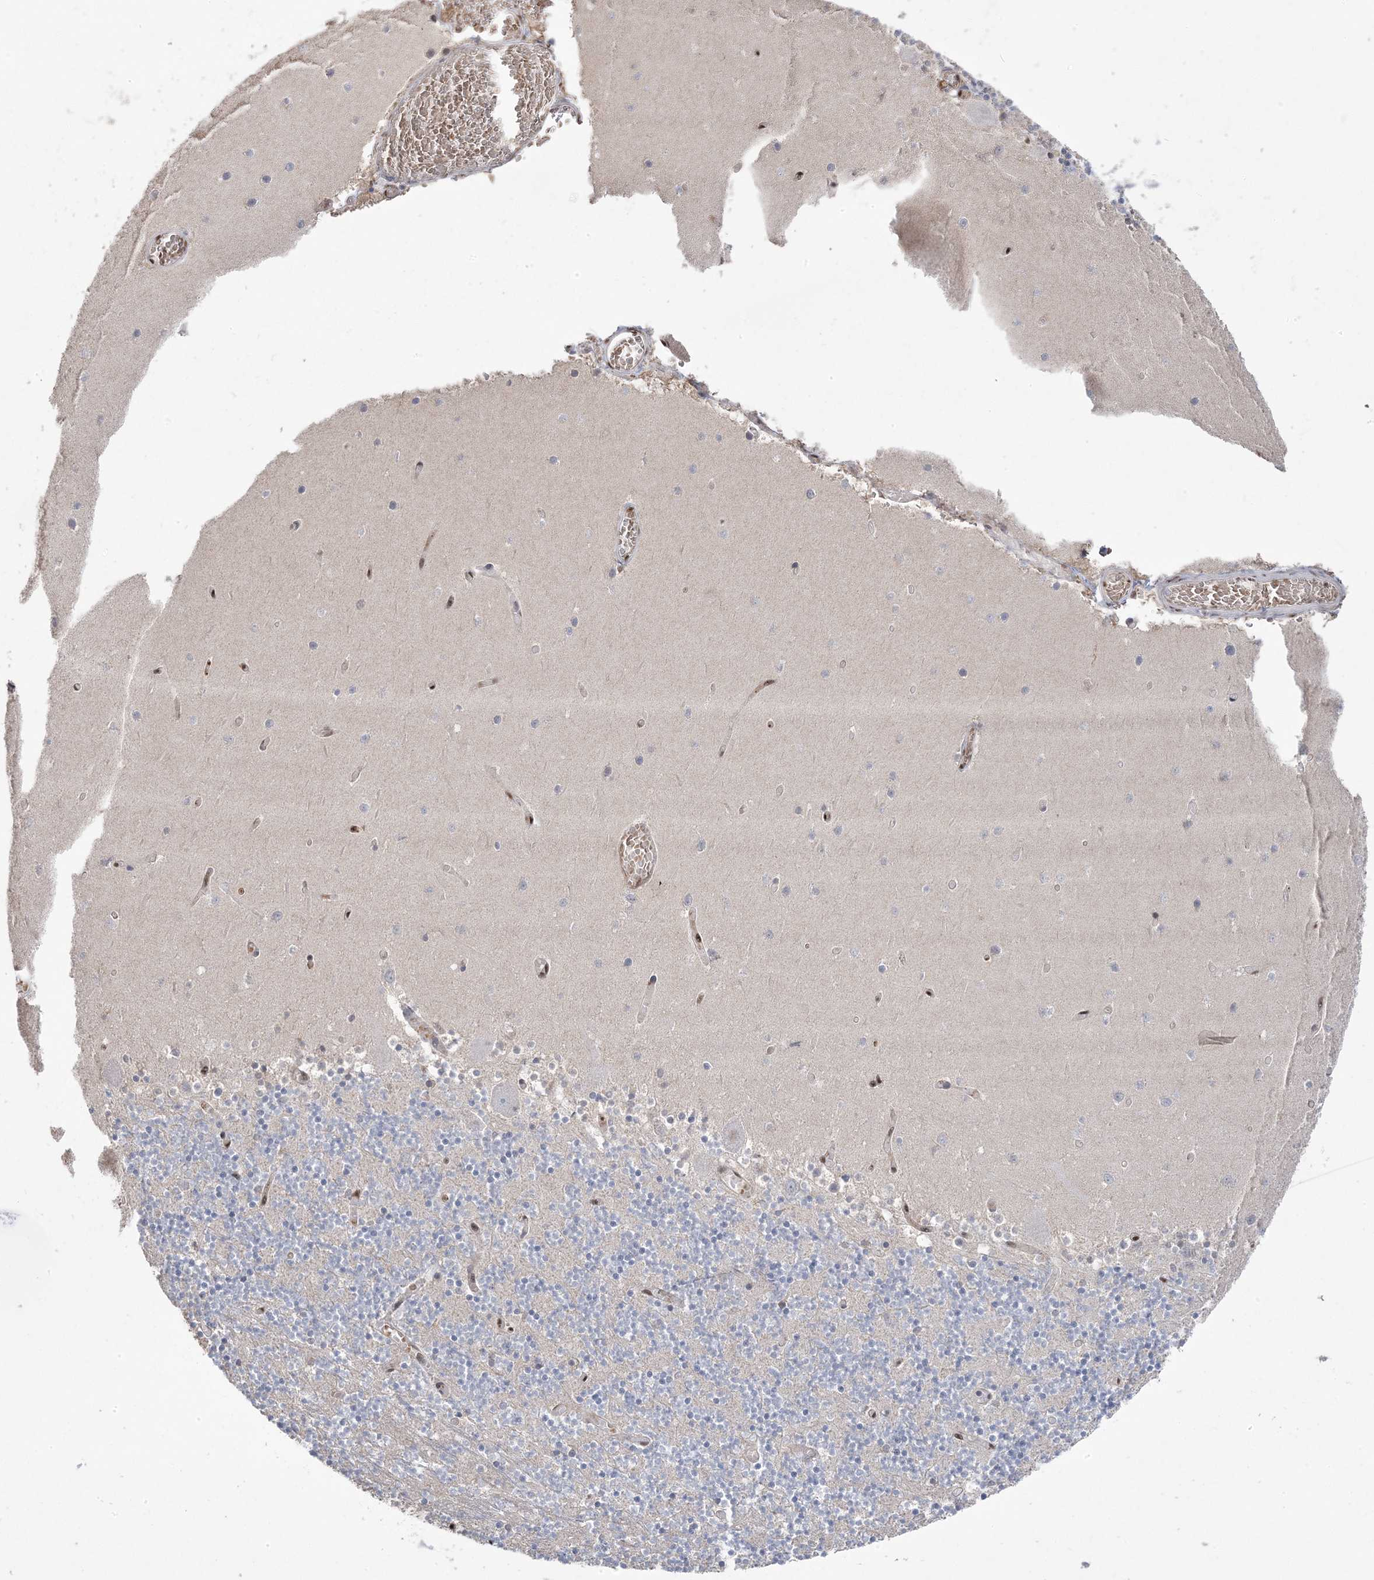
{"staining": {"intensity": "negative", "quantity": "none", "location": "none"}, "tissue": "cerebellum", "cell_type": "Cells in granular layer", "image_type": "normal", "snomed": [{"axis": "morphology", "description": "Normal tissue, NOS"}, {"axis": "topography", "description": "Cerebellum"}], "caption": "This is an immunohistochemistry (IHC) image of normal human cerebellum. There is no positivity in cells in granular layer.", "gene": "PPOX", "patient": {"sex": "female", "age": 28}}